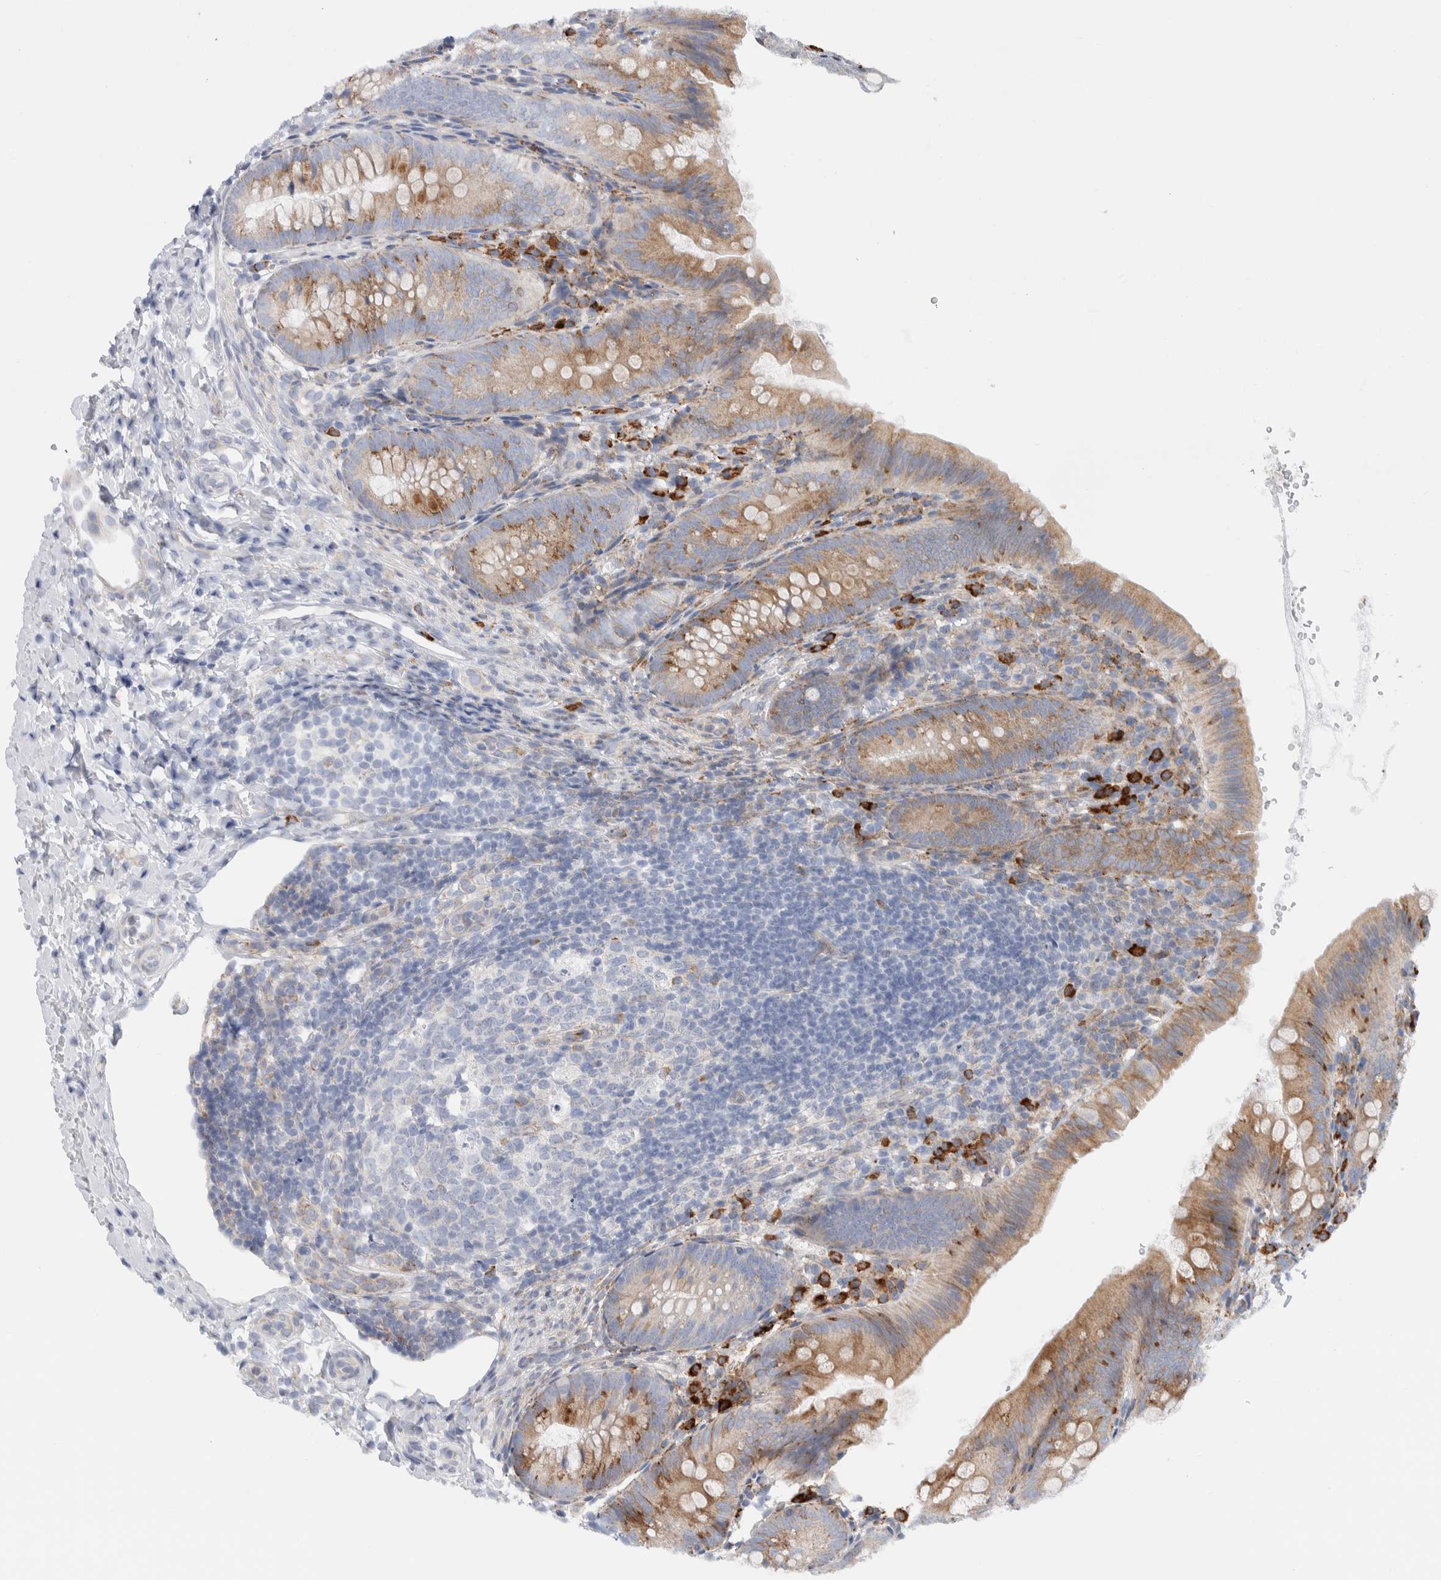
{"staining": {"intensity": "moderate", "quantity": "25%-75%", "location": "cytoplasmic/membranous"}, "tissue": "appendix", "cell_type": "Glandular cells", "image_type": "normal", "snomed": [{"axis": "morphology", "description": "Normal tissue, NOS"}, {"axis": "topography", "description": "Appendix"}], "caption": "Immunohistochemical staining of normal appendix displays moderate cytoplasmic/membranous protein expression in approximately 25%-75% of glandular cells. (DAB = brown stain, brightfield microscopy at high magnification).", "gene": "ENGASE", "patient": {"sex": "male", "age": 1}}